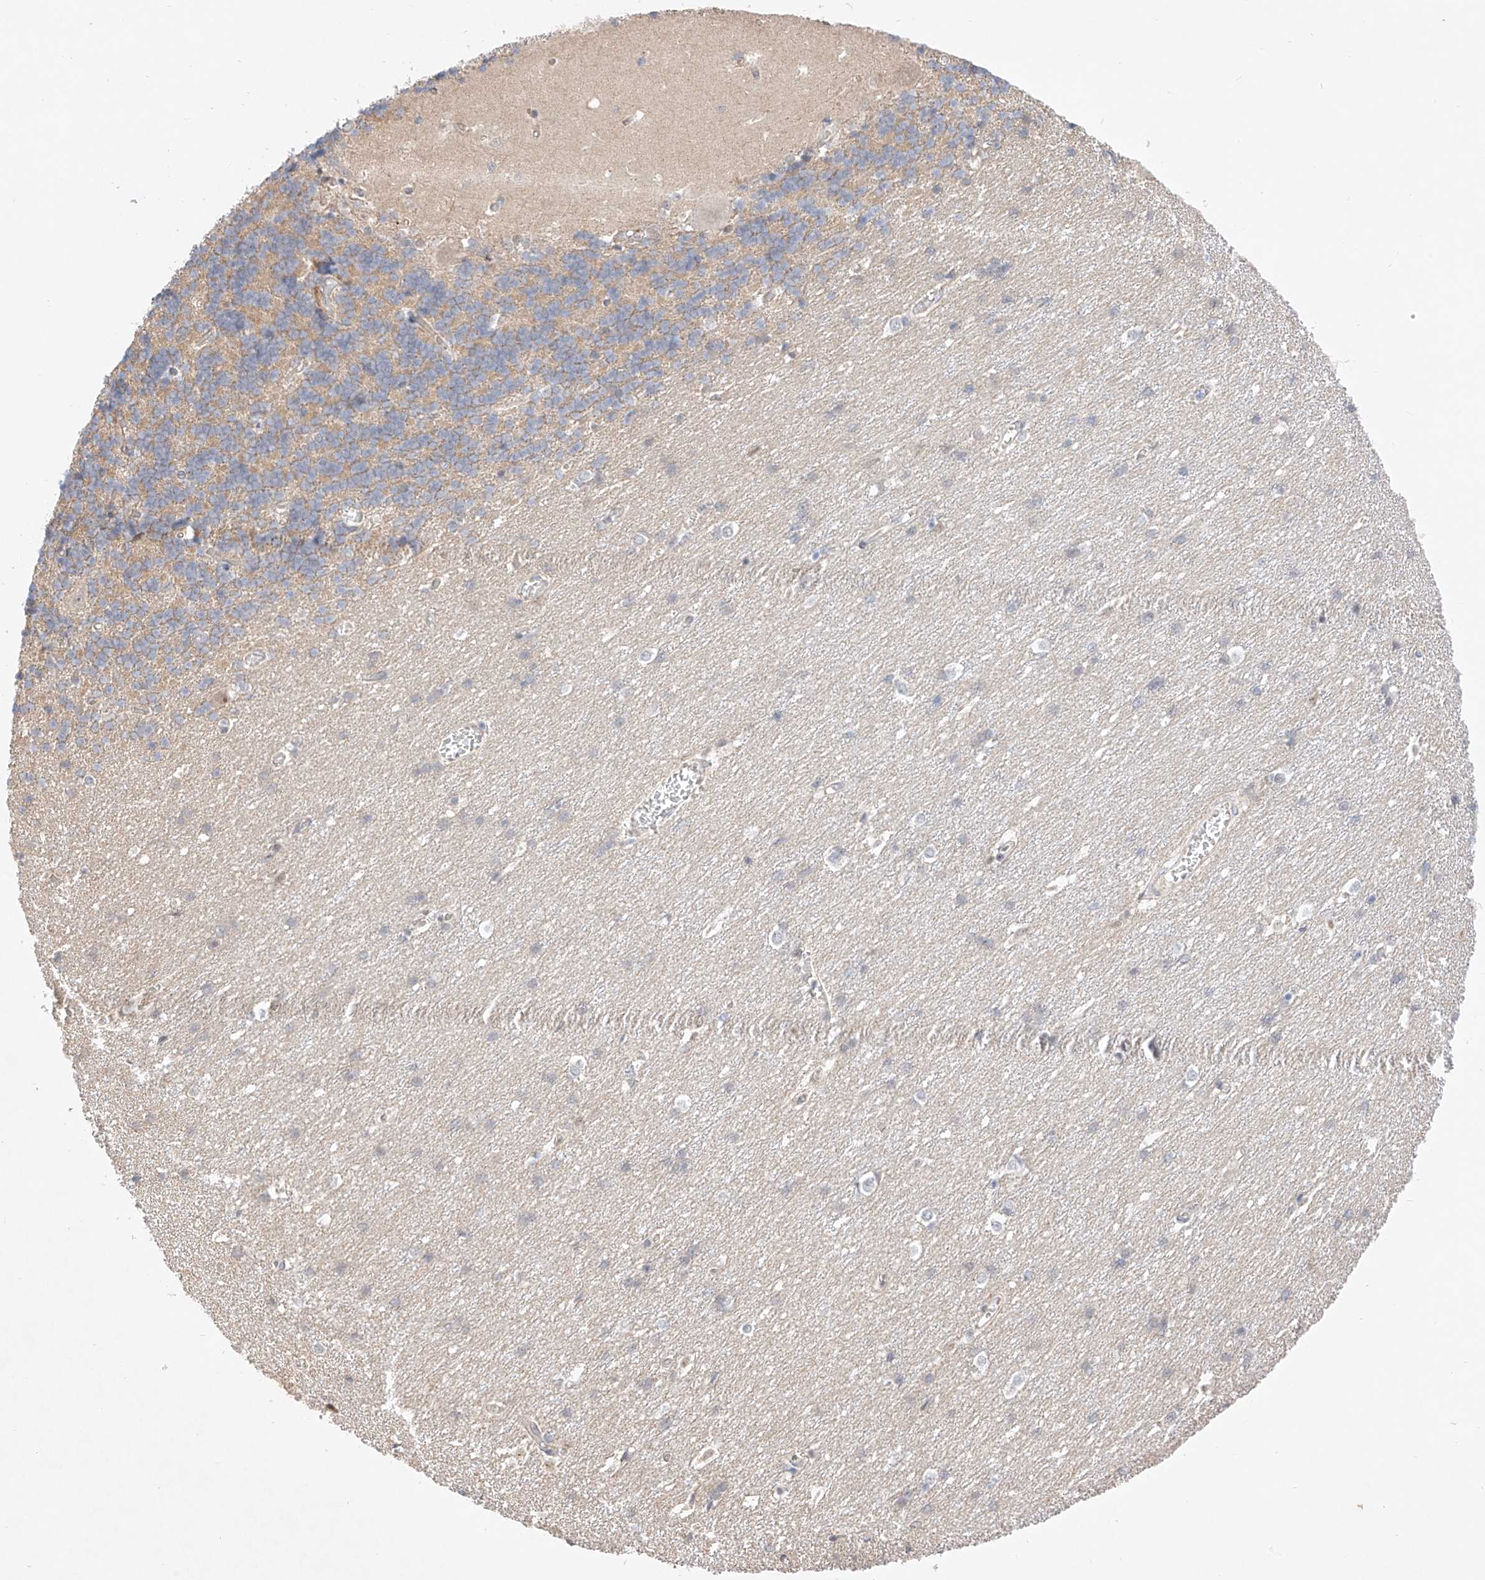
{"staining": {"intensity": "negative", "quantity": "none", "location": "none"}, "tissue": "cerebellum", "cell_type": "Cells in granular layer", "image_type": "normal", "snomed": [{"axis": "morphology", "description": "Normal tissue, NOS"}, {"axis": "topography", "description": "Cerebellum"}], "caption": "Immunohistochemistry (IHC) of normal cerebellum demonstrates no positivity in cells in granular layer.", "gene": "IL22RA2", "patient": {"sex": "male", "age": 37}}